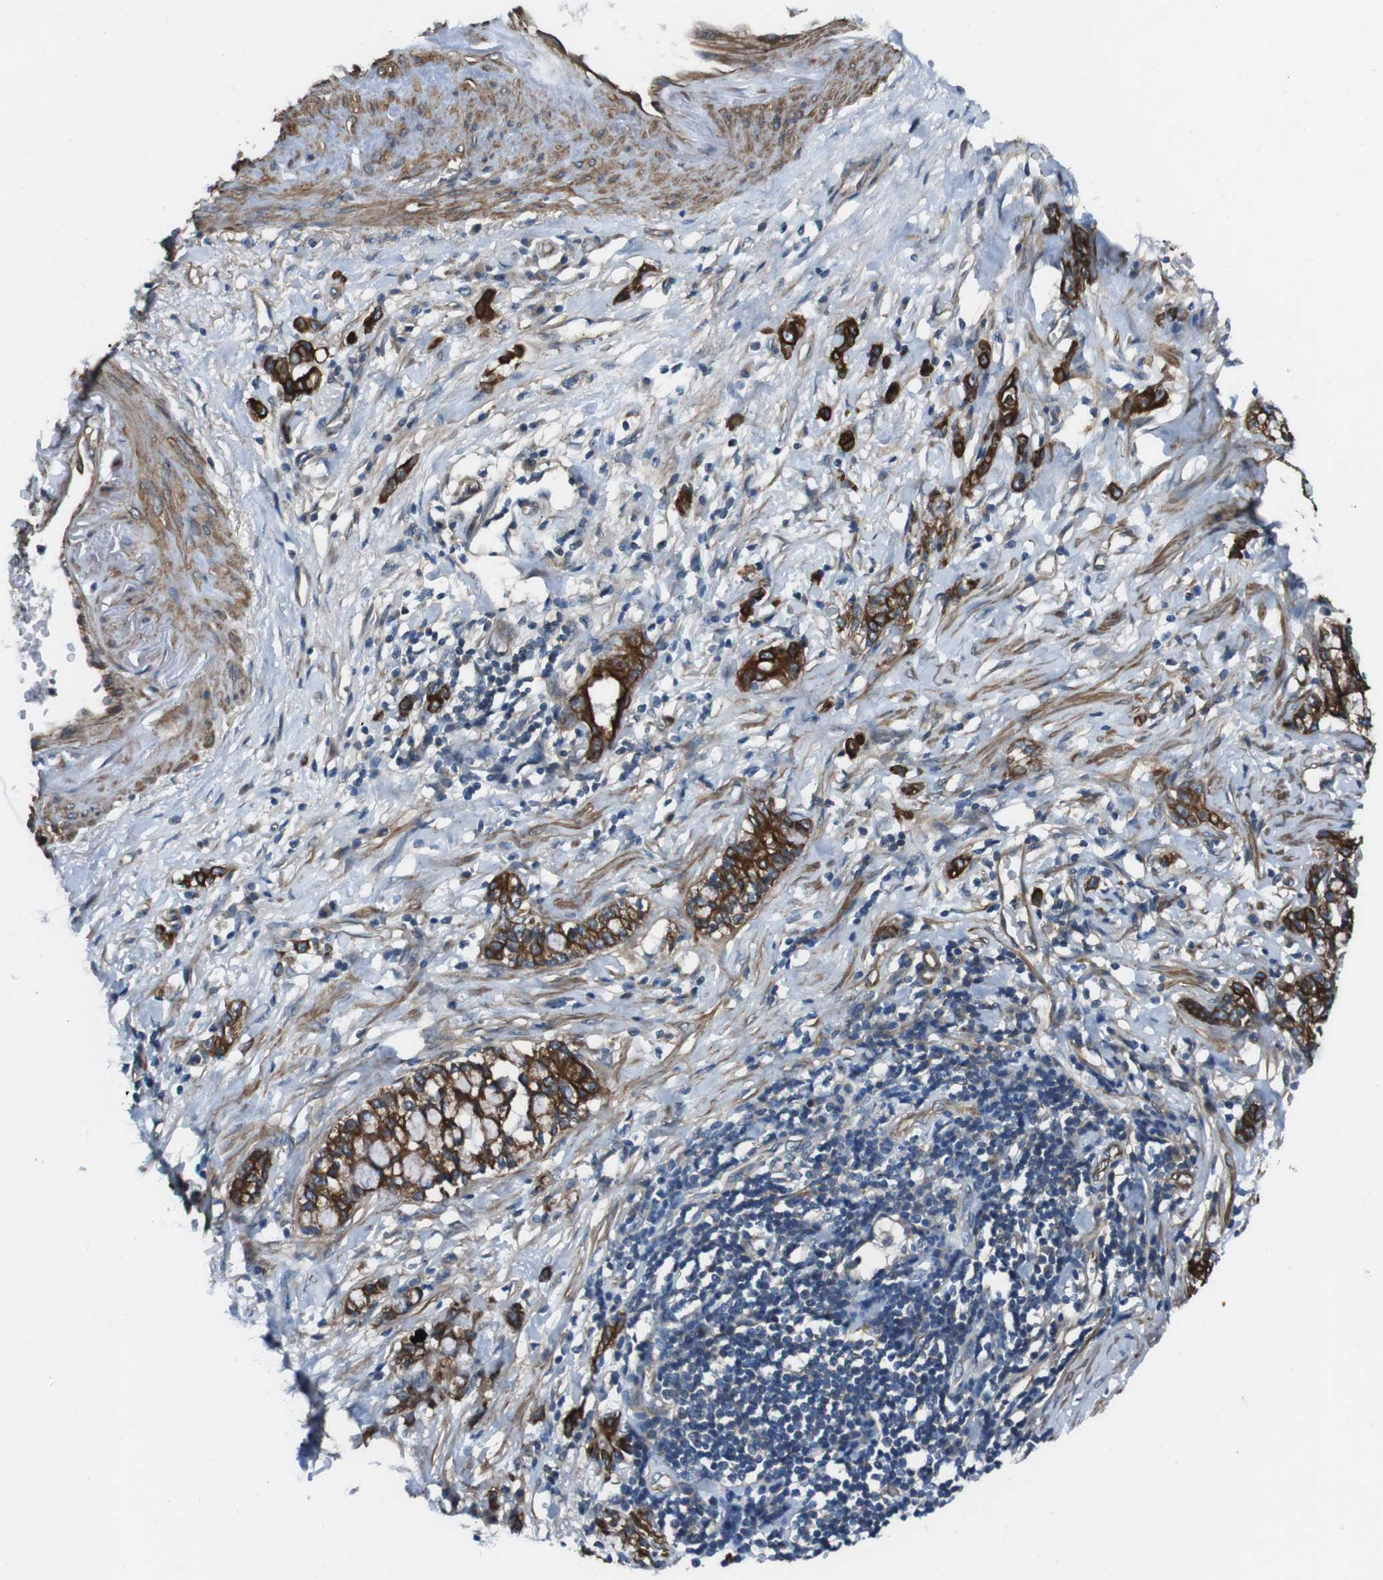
{"staining": {"intensity": "strong", "quantity": ">75%", "location": "cytoplasmic/membranous"}, "tissue": "stomach cancer", "cell_type": "Tumor cells", "image_type": "cancer", "snomed": [{"axis": "morphology", "description": "Adenocarcinoma, NOS"}, {"axis": "topography", "description": "Stomach, lower"}], "caption": "Immunohistochemistry (IHC) histopathology image of human stomach cancer (adenocarcinoma) stained for a protein (brown), which exhibits high levels of strong cytoplasmic/membranous positivity in approximately >75% of tumor cells.", "gene": "FAM174B", "patient": {"sex": "male", "age": 88}}